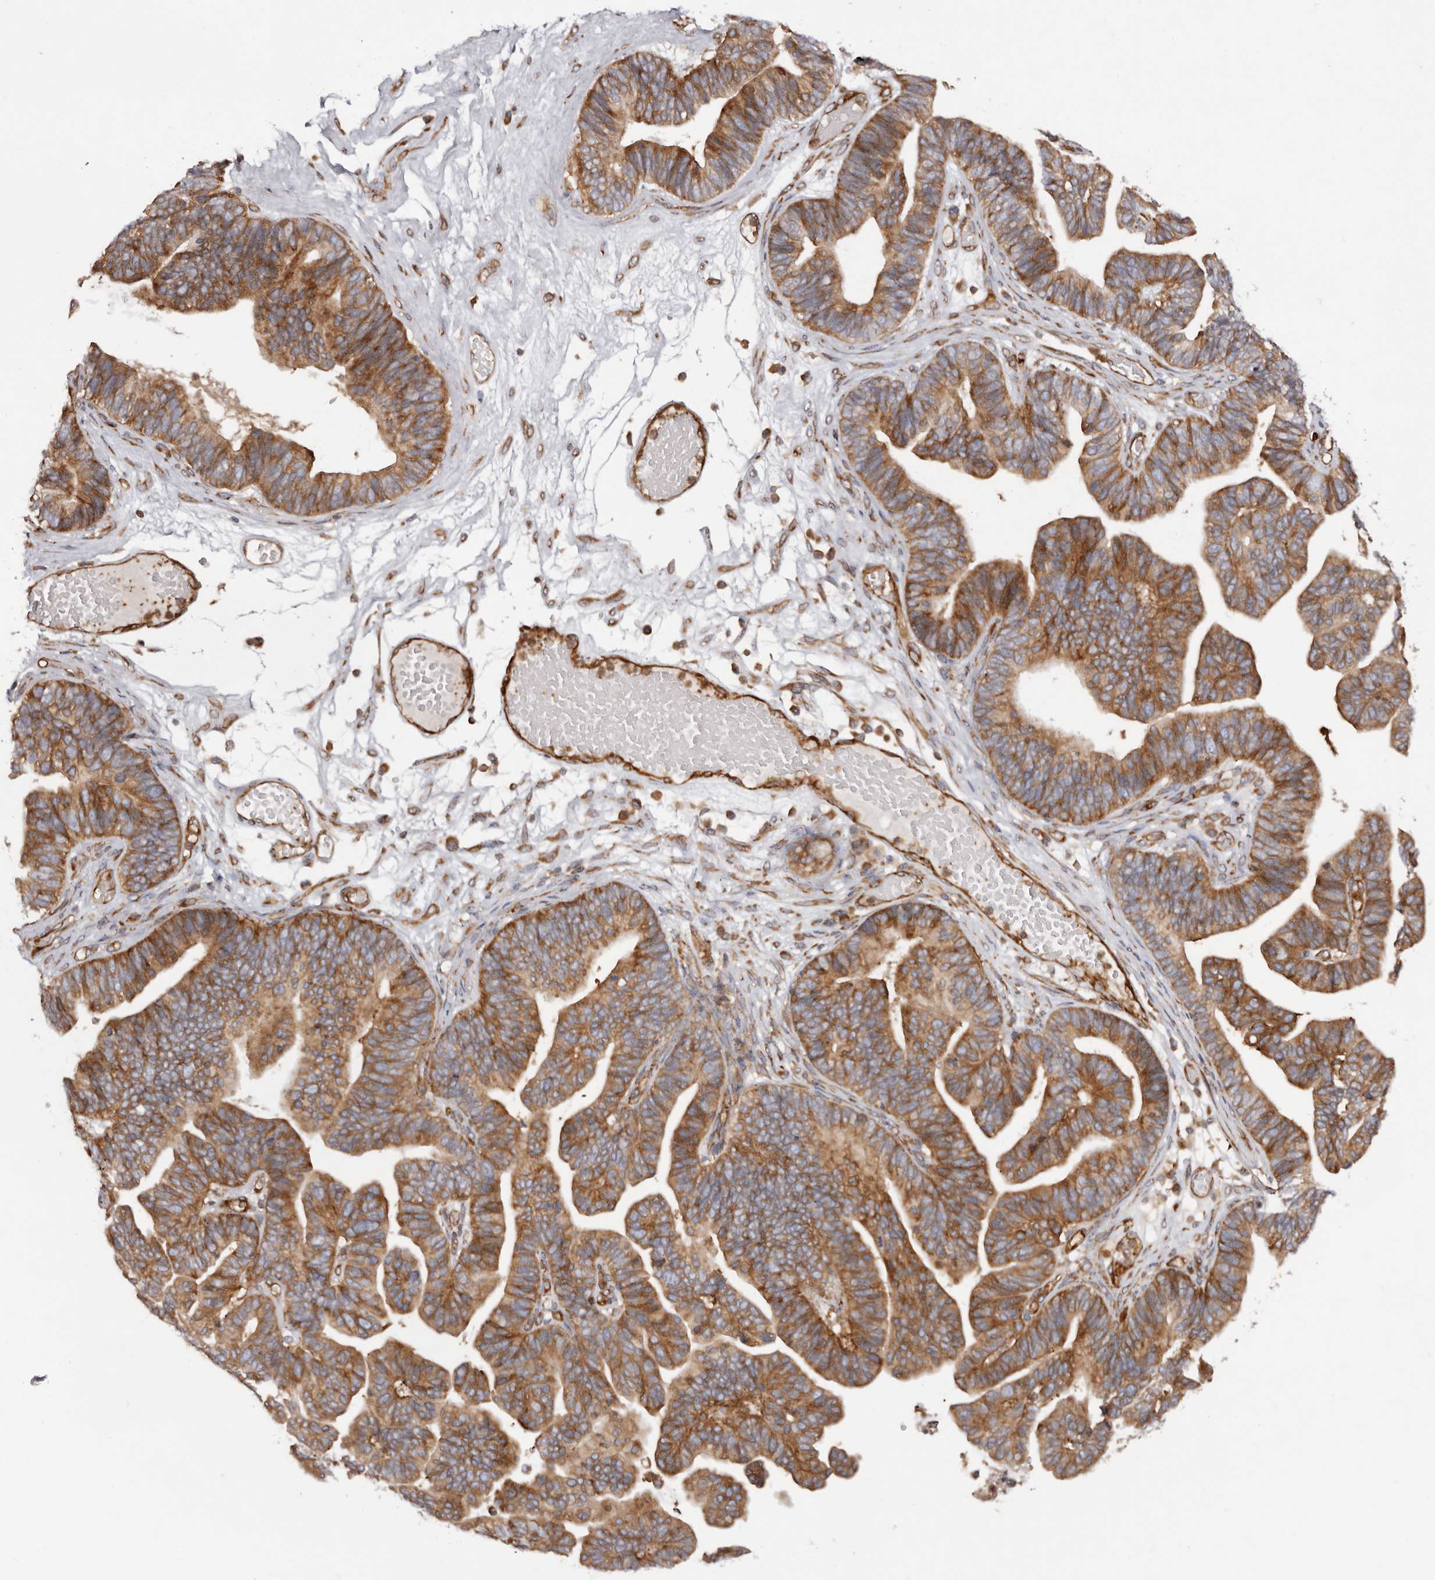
{"staining": {"intensity": "strong", "quantity": ">75%", "location": "cytoplasmic/membranous"}, "tissue": "ovarian cancer", "cell_type": "Tumor cells", "image_type": "cancer", "snomed": [{"axis": "morphology", "description": "Cystadenocarcinoma, serous, NOS"}, {"axis": "topography", "description": "Ovary"}], "caption": "Protein expression analysis of human ovarian cancer reveals strong cytoplasmic/membranous positivity in about >75% of tumor cells.", "gene": "RPS6", "patient": {"sex": "female", "age": 56}}